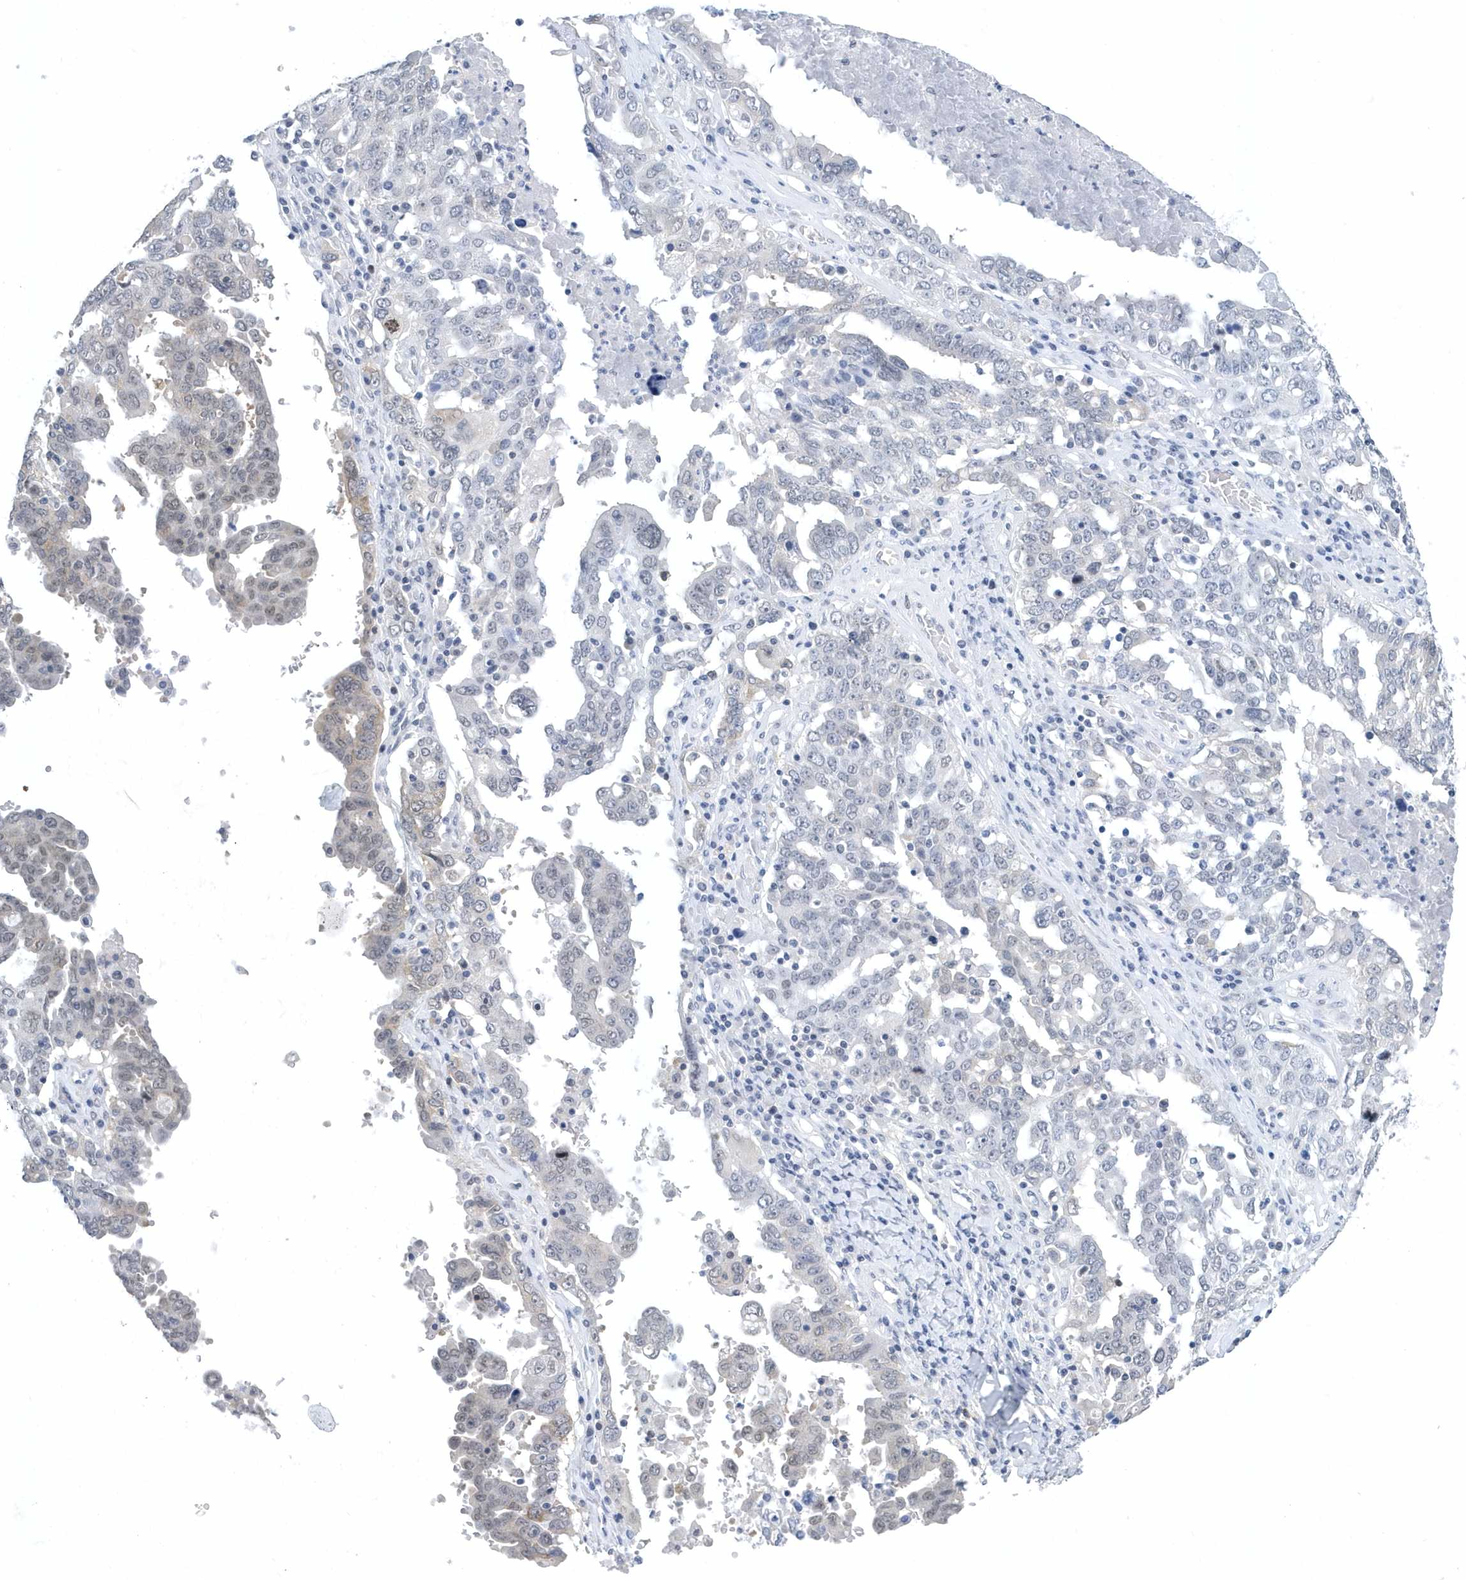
{"staining": {"intensity": "weak", "quantity": "<25%", "location": "cytoplasmic/membranous"}, "tissue": "ovarian cancer", "cell_type": "Tumor cells", "image_type": "cancer", "snomed": [{"axis": "morphology", "description": "Carcinoma, endometroid"}, {"axis": "topography", "description": "Ovary"}], "caption": "Ovarian cancer (endometroid carcinoma) was stained to show a protein in brown. There is no significant positivity in tumor cells.", "gene": "SRGAP3", "patient": {"sex": "female", "age": 62}}